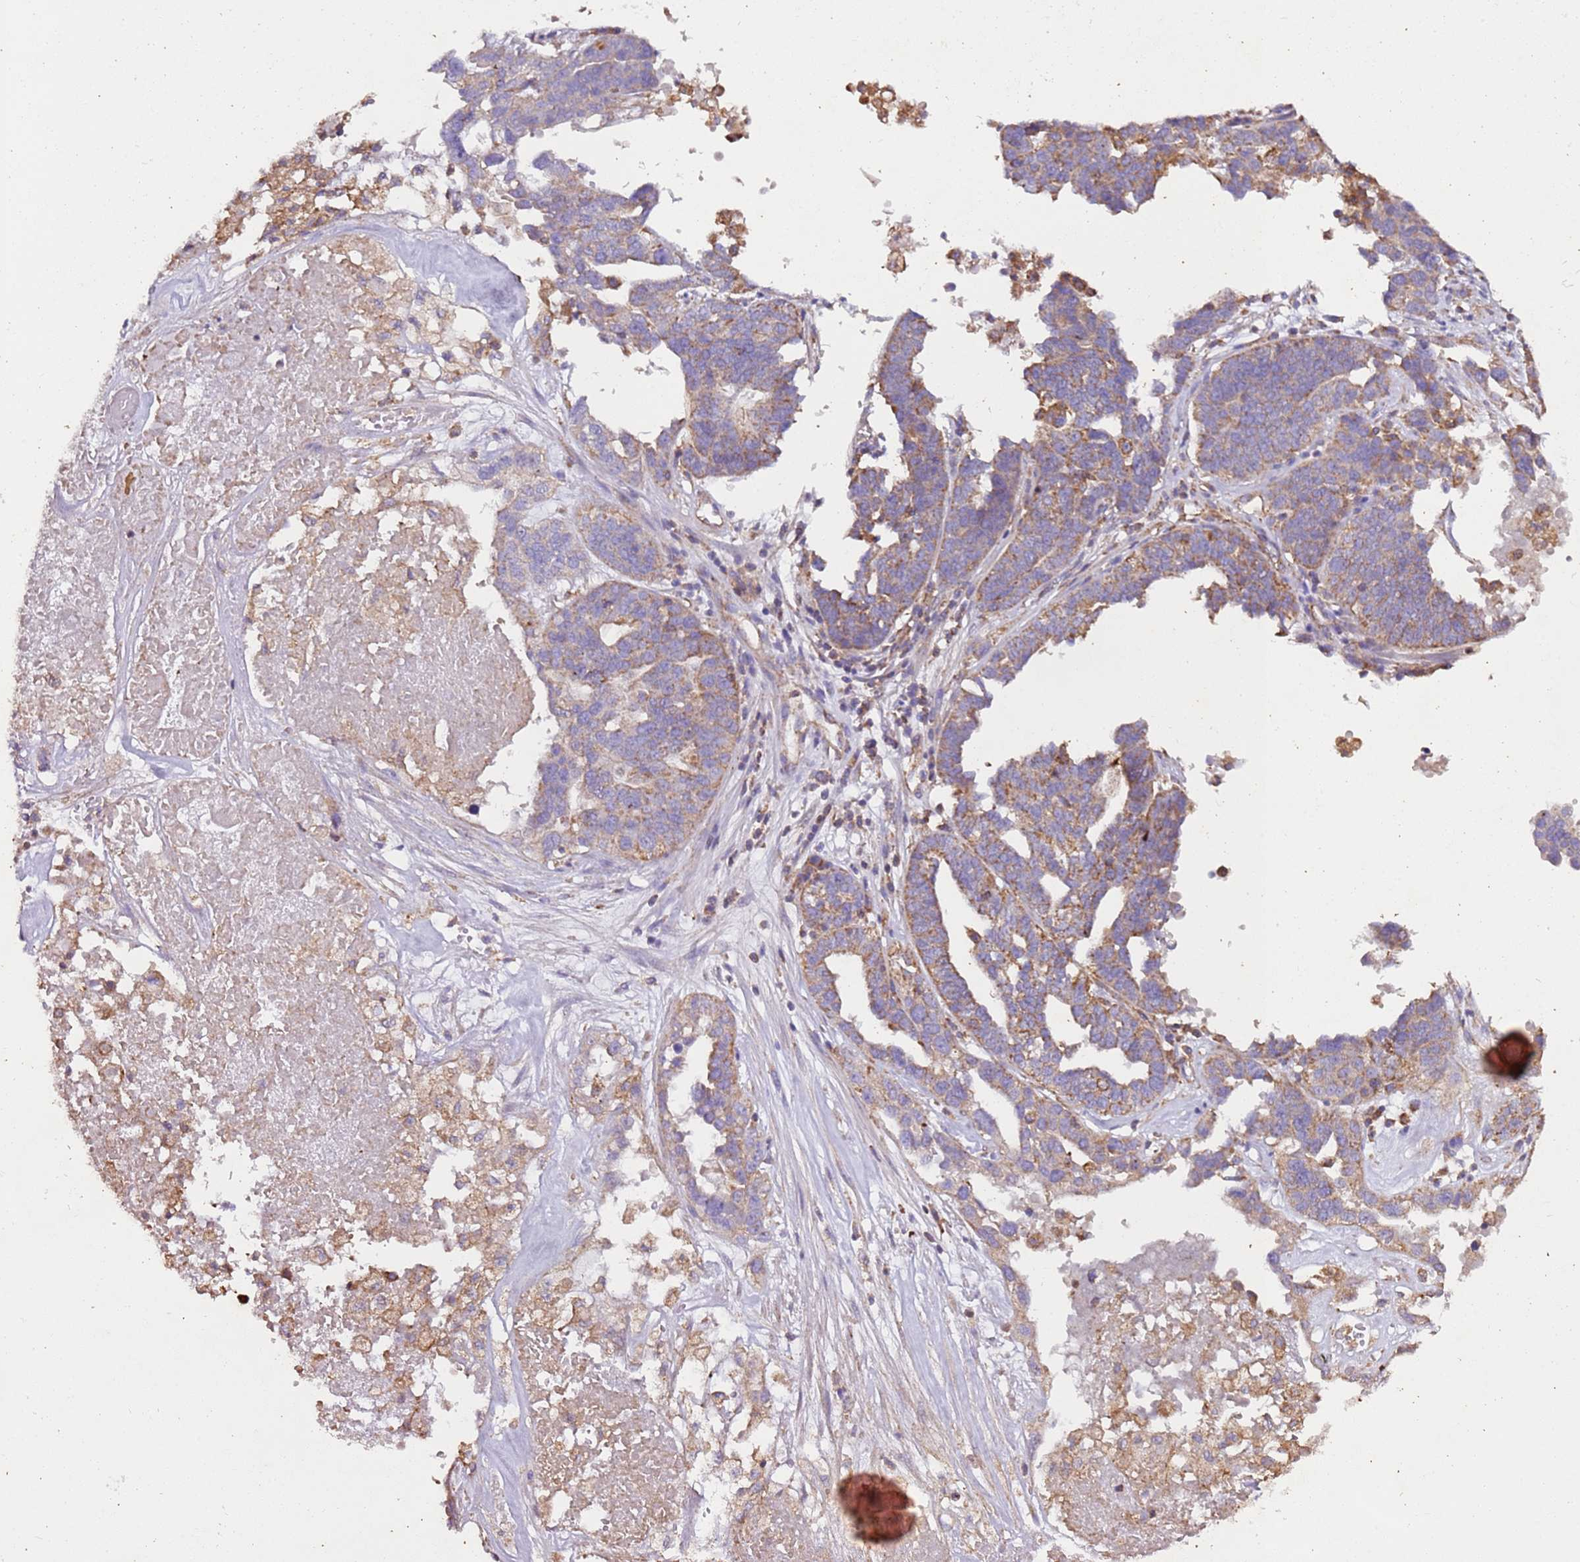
{"staining": {"intensity": "weak", "quantity": ">75%", "location": "cytoplasmic/membranous"}, "tissue": "ovarian cancer", "cell_type": "Tumor cells", "image_type": "cancer", "snomed": [{"axis": "morphology", "description": "Cystadenocarcinoma, serous, NOS"}, {"axis": "topography", "description": "Ovary"}], "caption": "Immunohistochemical staining of ovarian cancer (serous cystadenocarcinoma) reveals weak cytoplasmic/membranous protein expression in approximately >75% of tumor cells.", "gene": "RMND5A", "patient": {"sex": "female", "age": 59}}